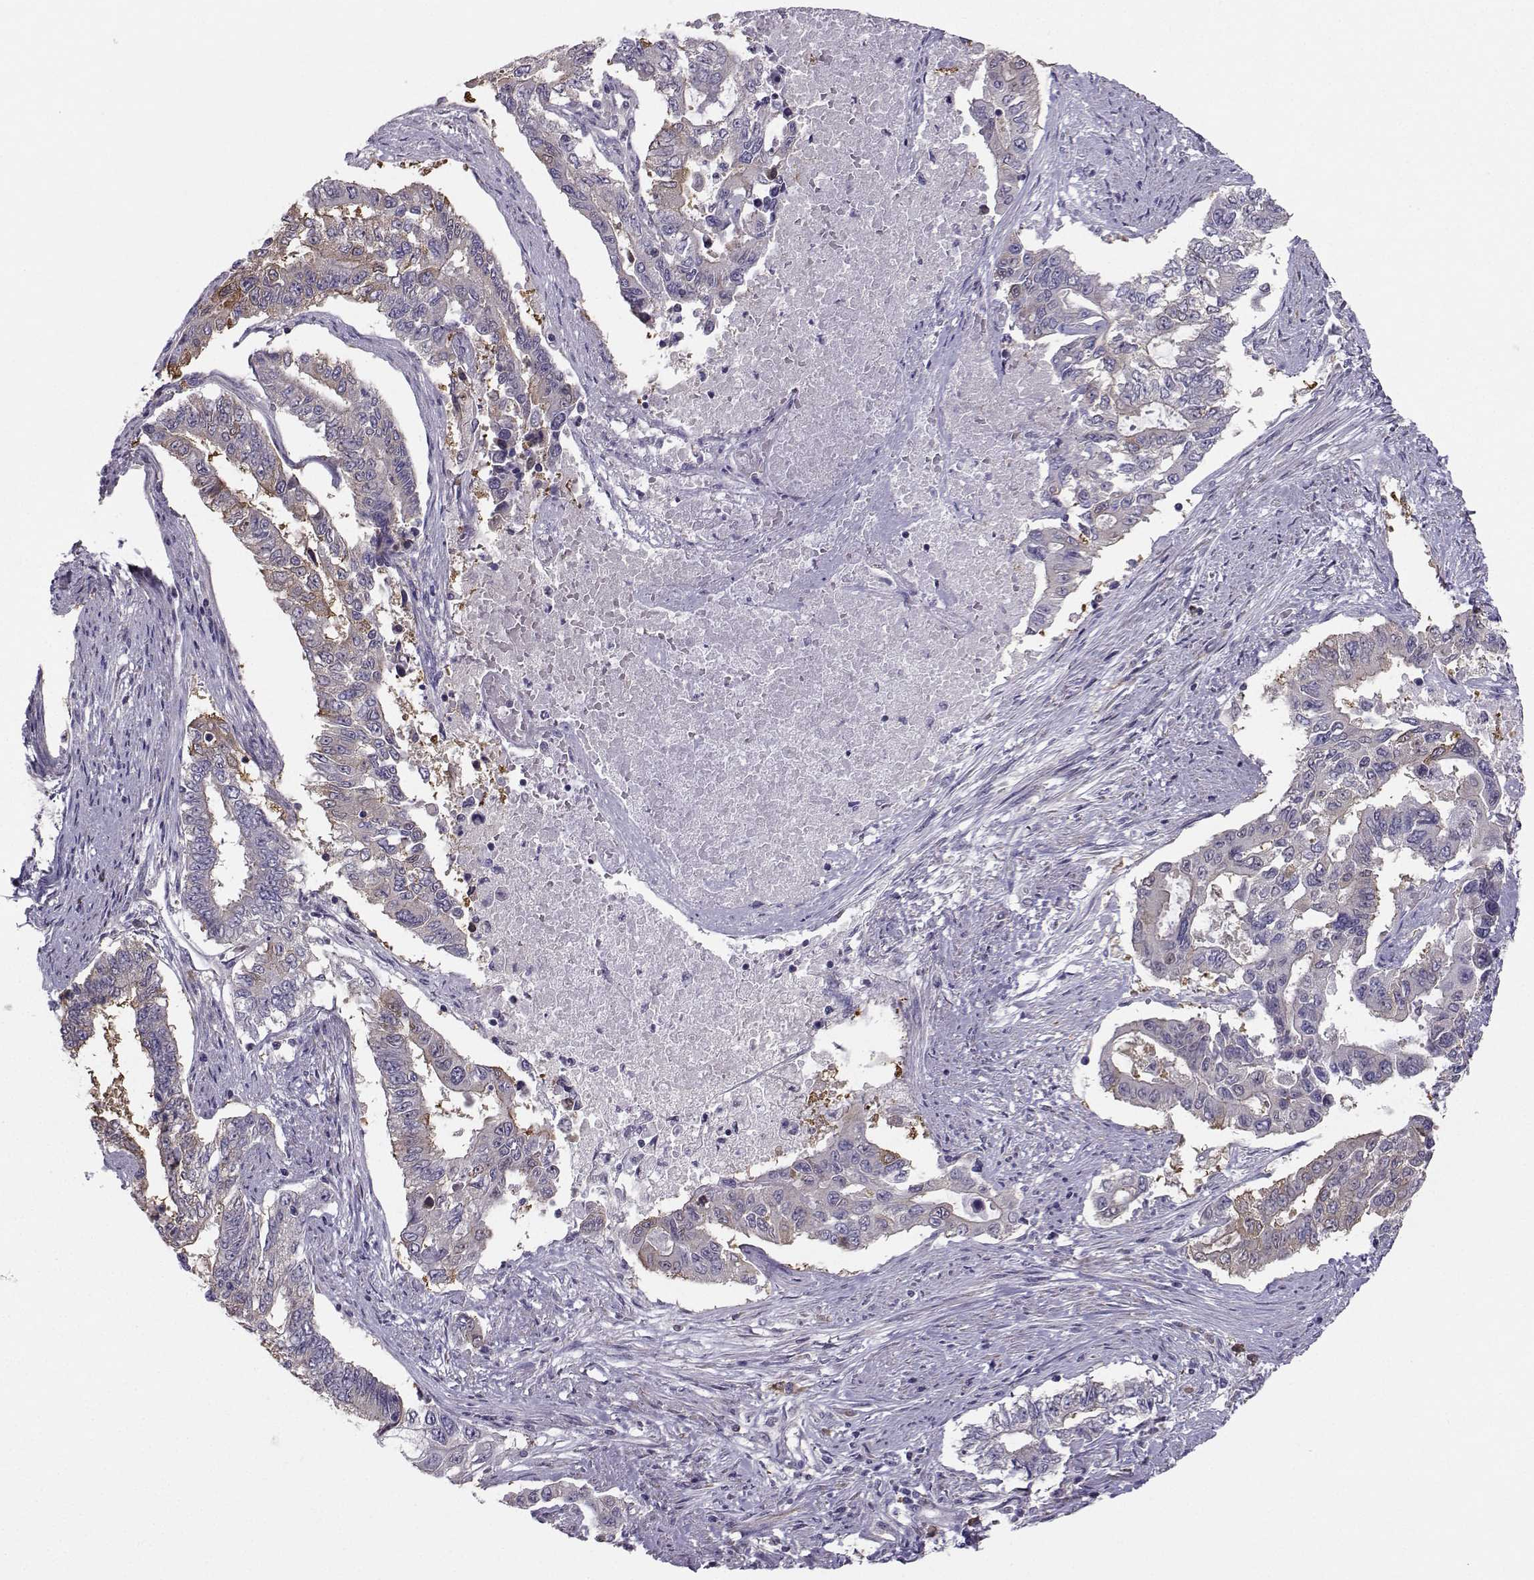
{"staining": {"intensity": "moderate", "quantity": "<25%", "location": "cytoplasmic/membranous"}, "tissue": "endometrial cancer", "cell_type": "Tumor cells", "image_type": "cancer", "snomed": [{"axis": "morphology", "description": "Adenocarcinoma, NOS"}, {"axis": "topography", "description": "Uterus"}], "caption": "Immunohistochemistry (IHC) micrograph of neoplastic tissue: endometrial adenocarcinoma stained using immunohistochemistry (IHC) exhibits low levels of moderate protein expression localized specifically in the cytoplasmic/membranous of tumor cells, appearing as a cytoplasmic/membranous brown color.", "gene": "DCLK3", "patient": {"sex": "female", "age": 59}}